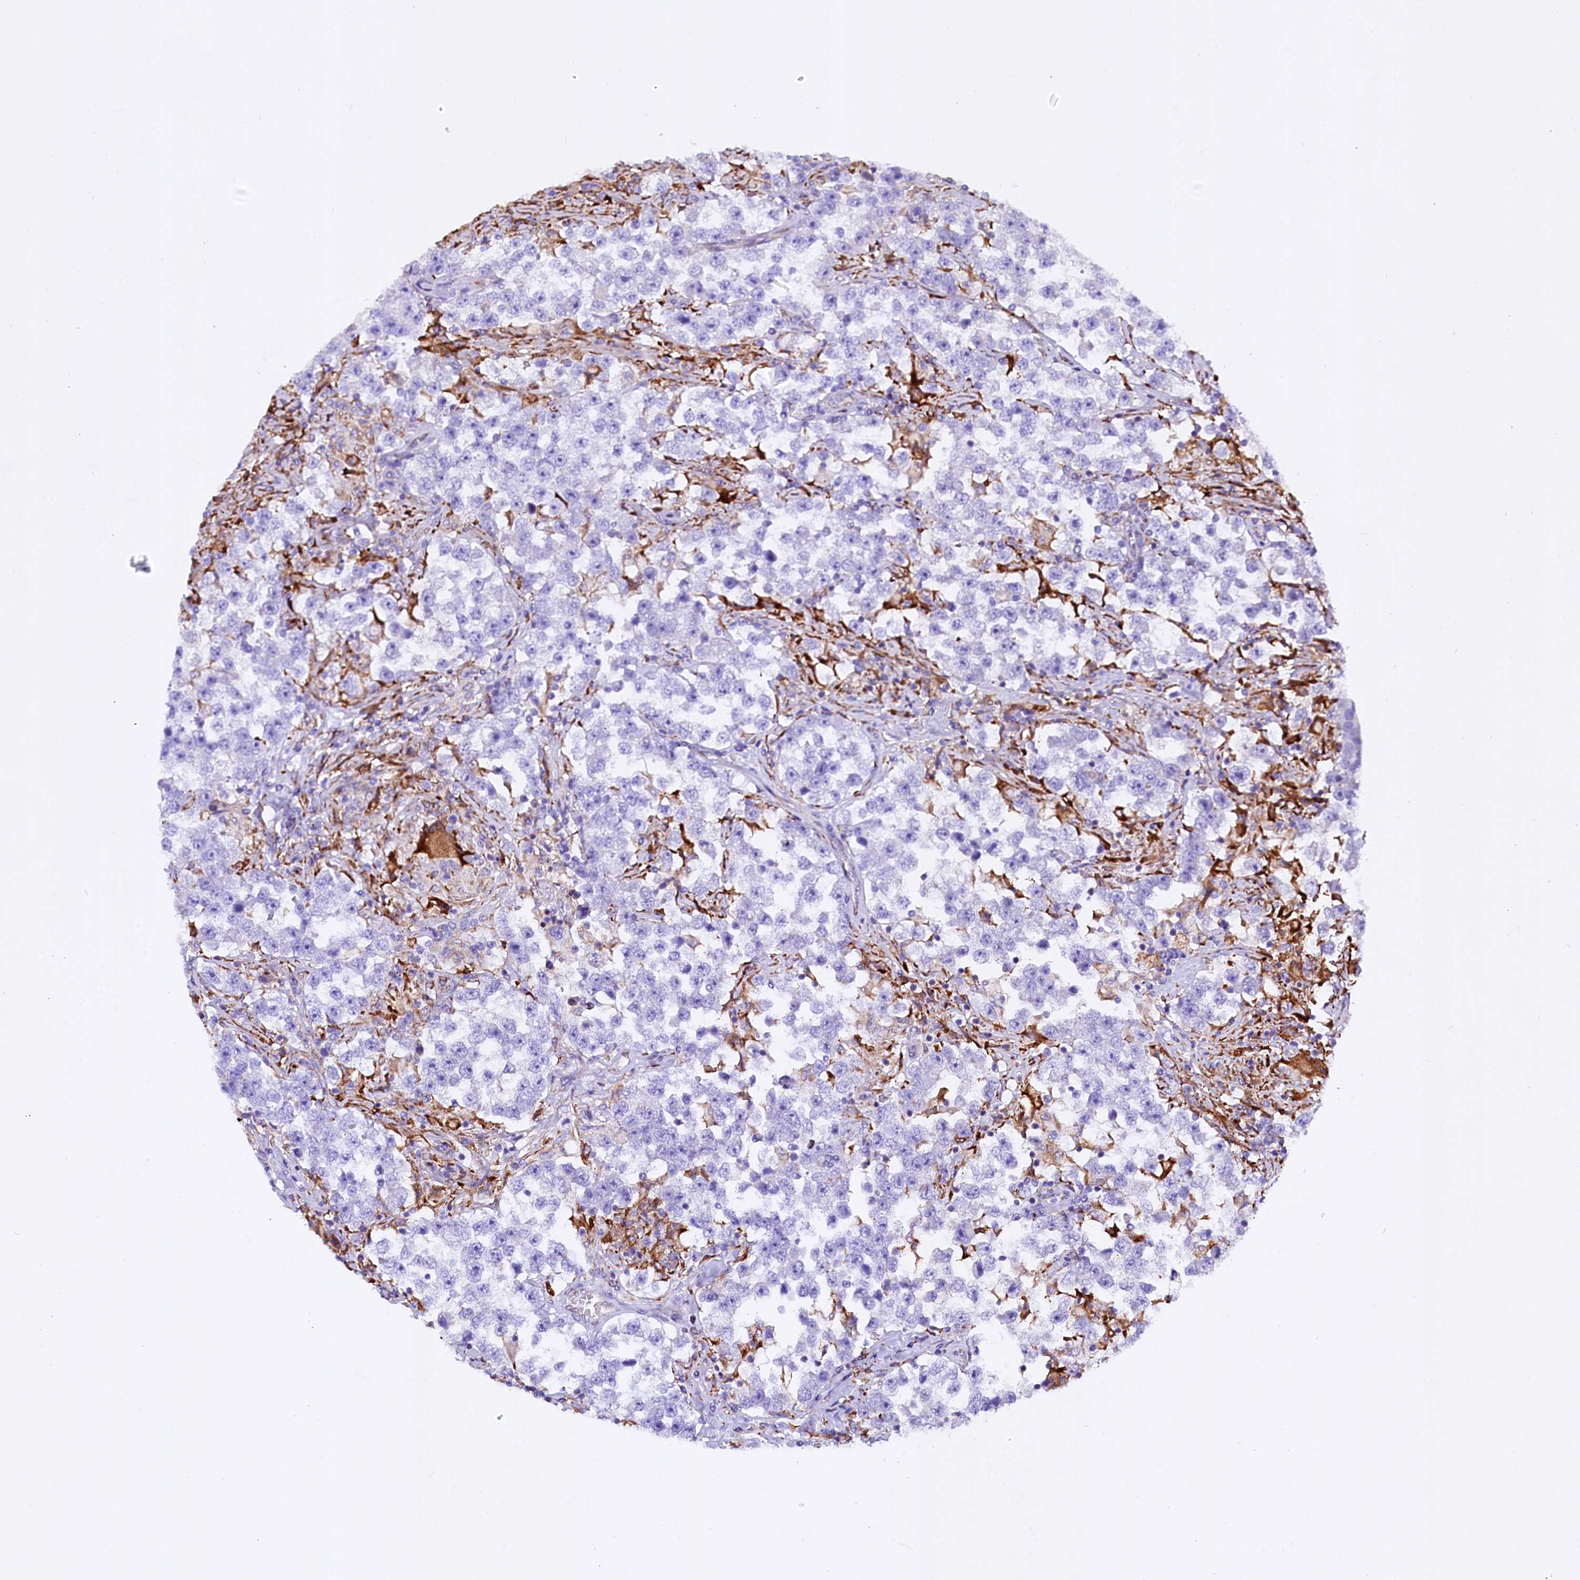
{"staining": {"intensity": "negative", "quantity": "none", "location": "none"}, "tissue": "testis cancer", "cell_type": "Tumor cells", "image_type": "cancer", "snomed": [{"axis": "morphology", "description": "Seminoma, NOS"}, {"axis": "topography", "description": "Testis"}], "caption": "Immunohistochemistry (IHC) histopathology image of neoplastic tissue: testis seminoma stained with DAB displays no significant protein staining in tumor cells. (Stains: DAB (3,3'-diaminobenzidine) immunohistochemistry (IHC) with hematoxylin counter stain, Microscopy: brightfield microscopy at high magnification).", "gene": "CMTR2", "patient": {"sex": "male", "age": 46}}